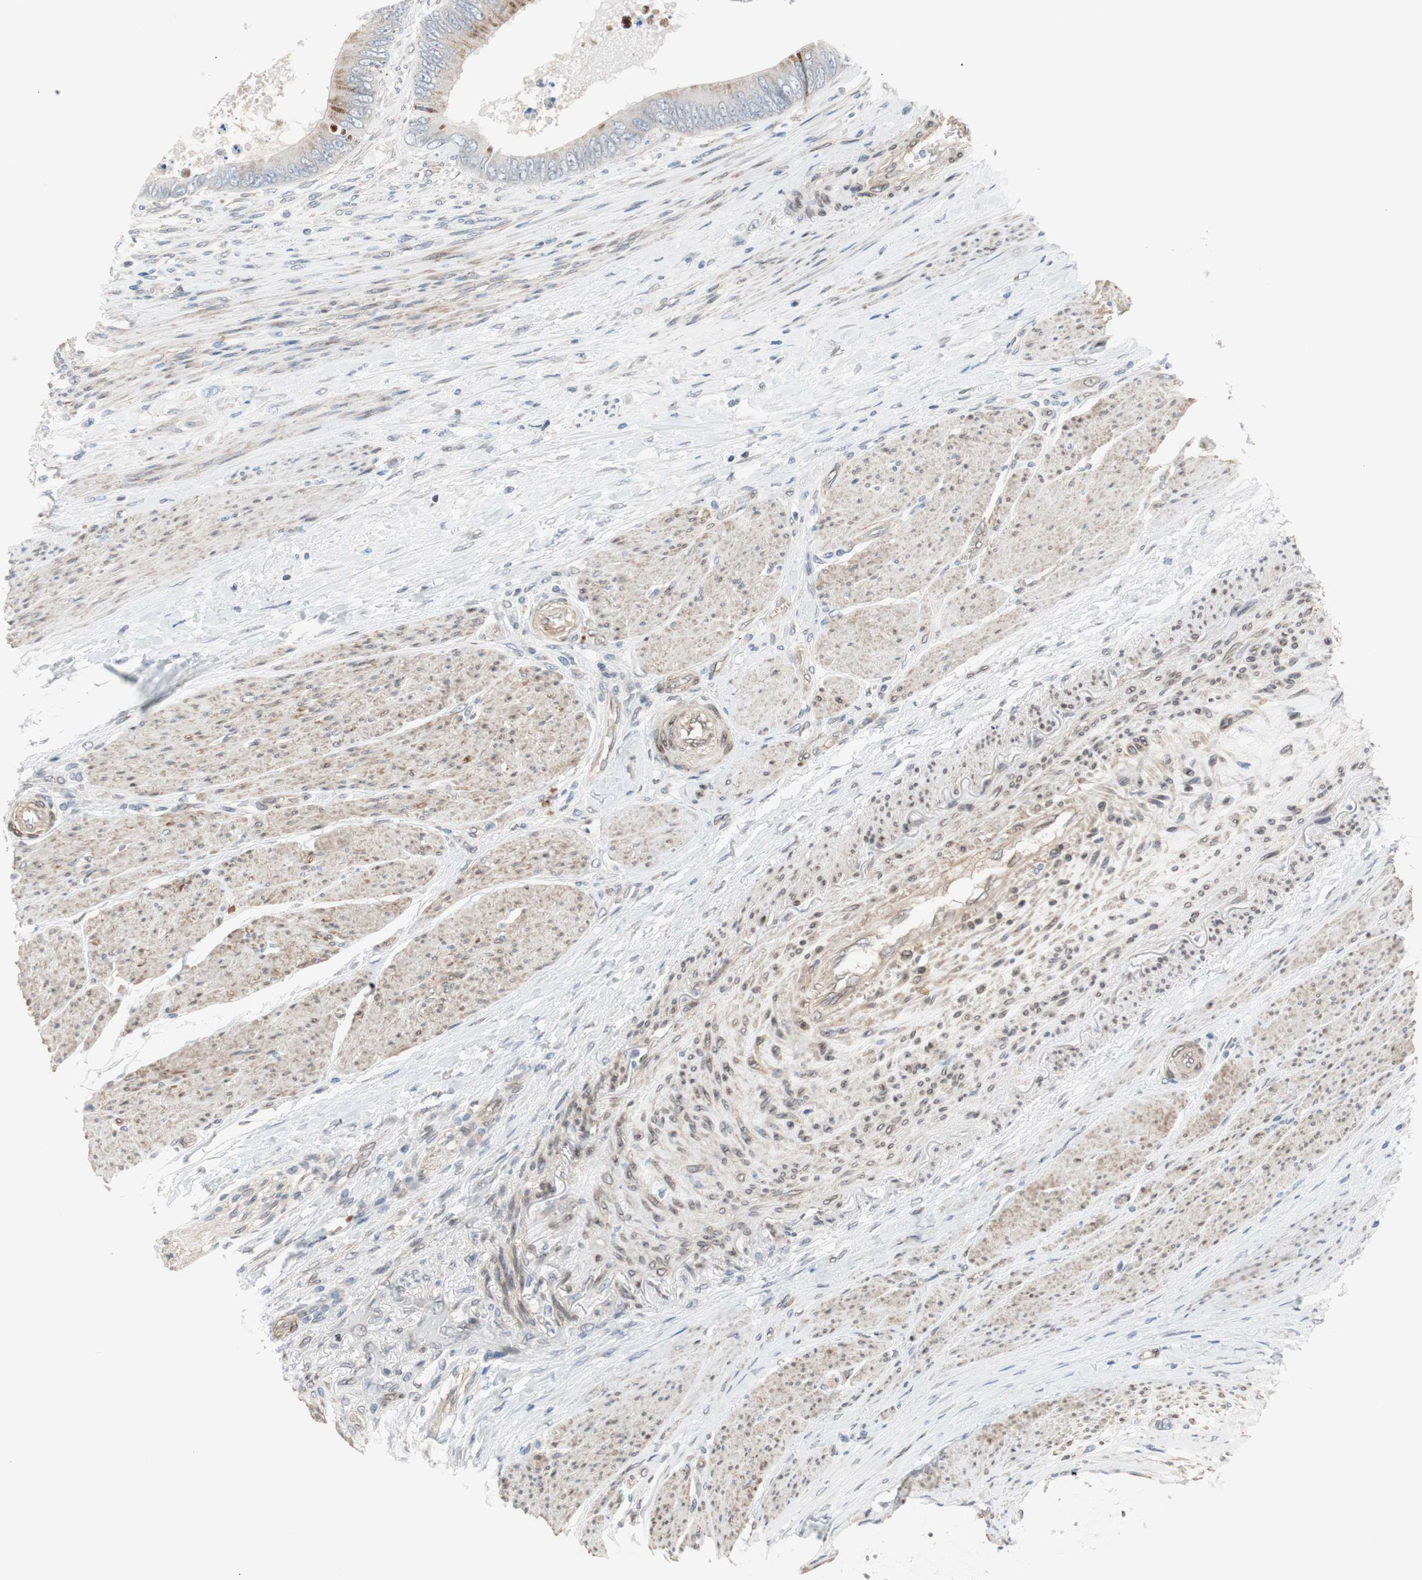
{"staining": {"intensity": "moderate", "quantity": "25%-75%", "location": "cytoplasmic/membranous"}, "tissue": "colorectal cancer", "cell_type": "Tumor cells", "image_type": "cancer", "snomed": [{"axis": "morphology", "description": "Adenocarcinoma, NOS"}, {"axis": "topography", "description": "Rectum"}], "caption": "Moderate cytoplasmic/membranous staining is present in approximately 25%-75% of tumor cells in colorectal cancer (adenocarcinoma). (DAB (3,3'-diaminobenzidine) = brown stain, brightfield microscopy at high magnification).", "gene": "ARNT2", "patient": {"sex": "female", "age": 77}}